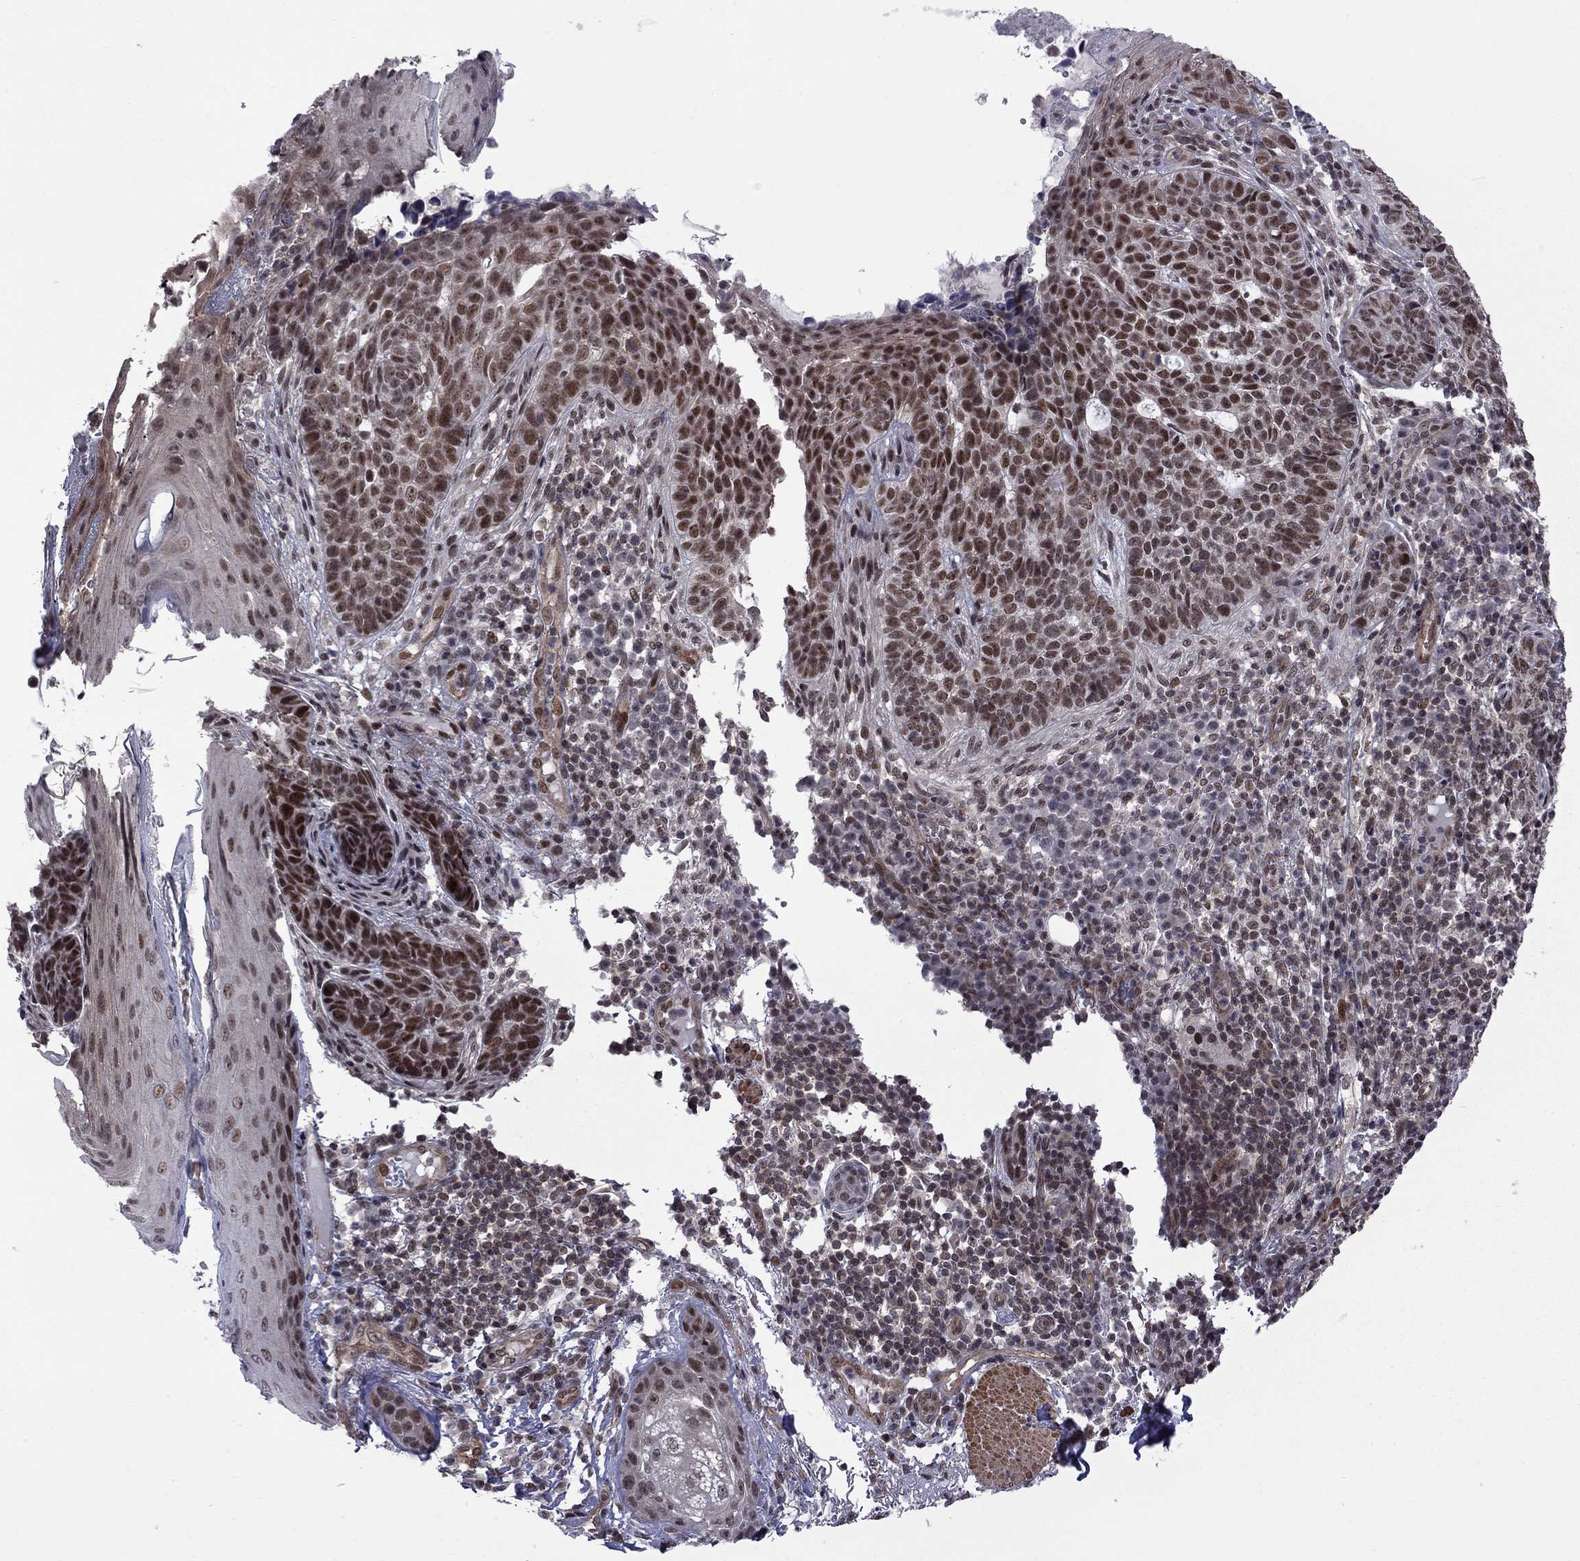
{"staining": {"intensity": "strong", "quantity": ">75%", "location": "nuclear"}, "tissue": "skin cancer", "cell_type": "Tumor cells", "image_type": "cancer", "snomed": [{"axis": "morphology", "description": "Basal cell carcinoma"}, {"axis": "topography", "description": "Skin"}], "caption": "Human basal cell carcinoma (skin) stained with a brown dye displays strong nuclear positive expression in approximately >75% of tumor cells.", "gene": "BRF1", "patient": {"sex": "female", "age": 69}}